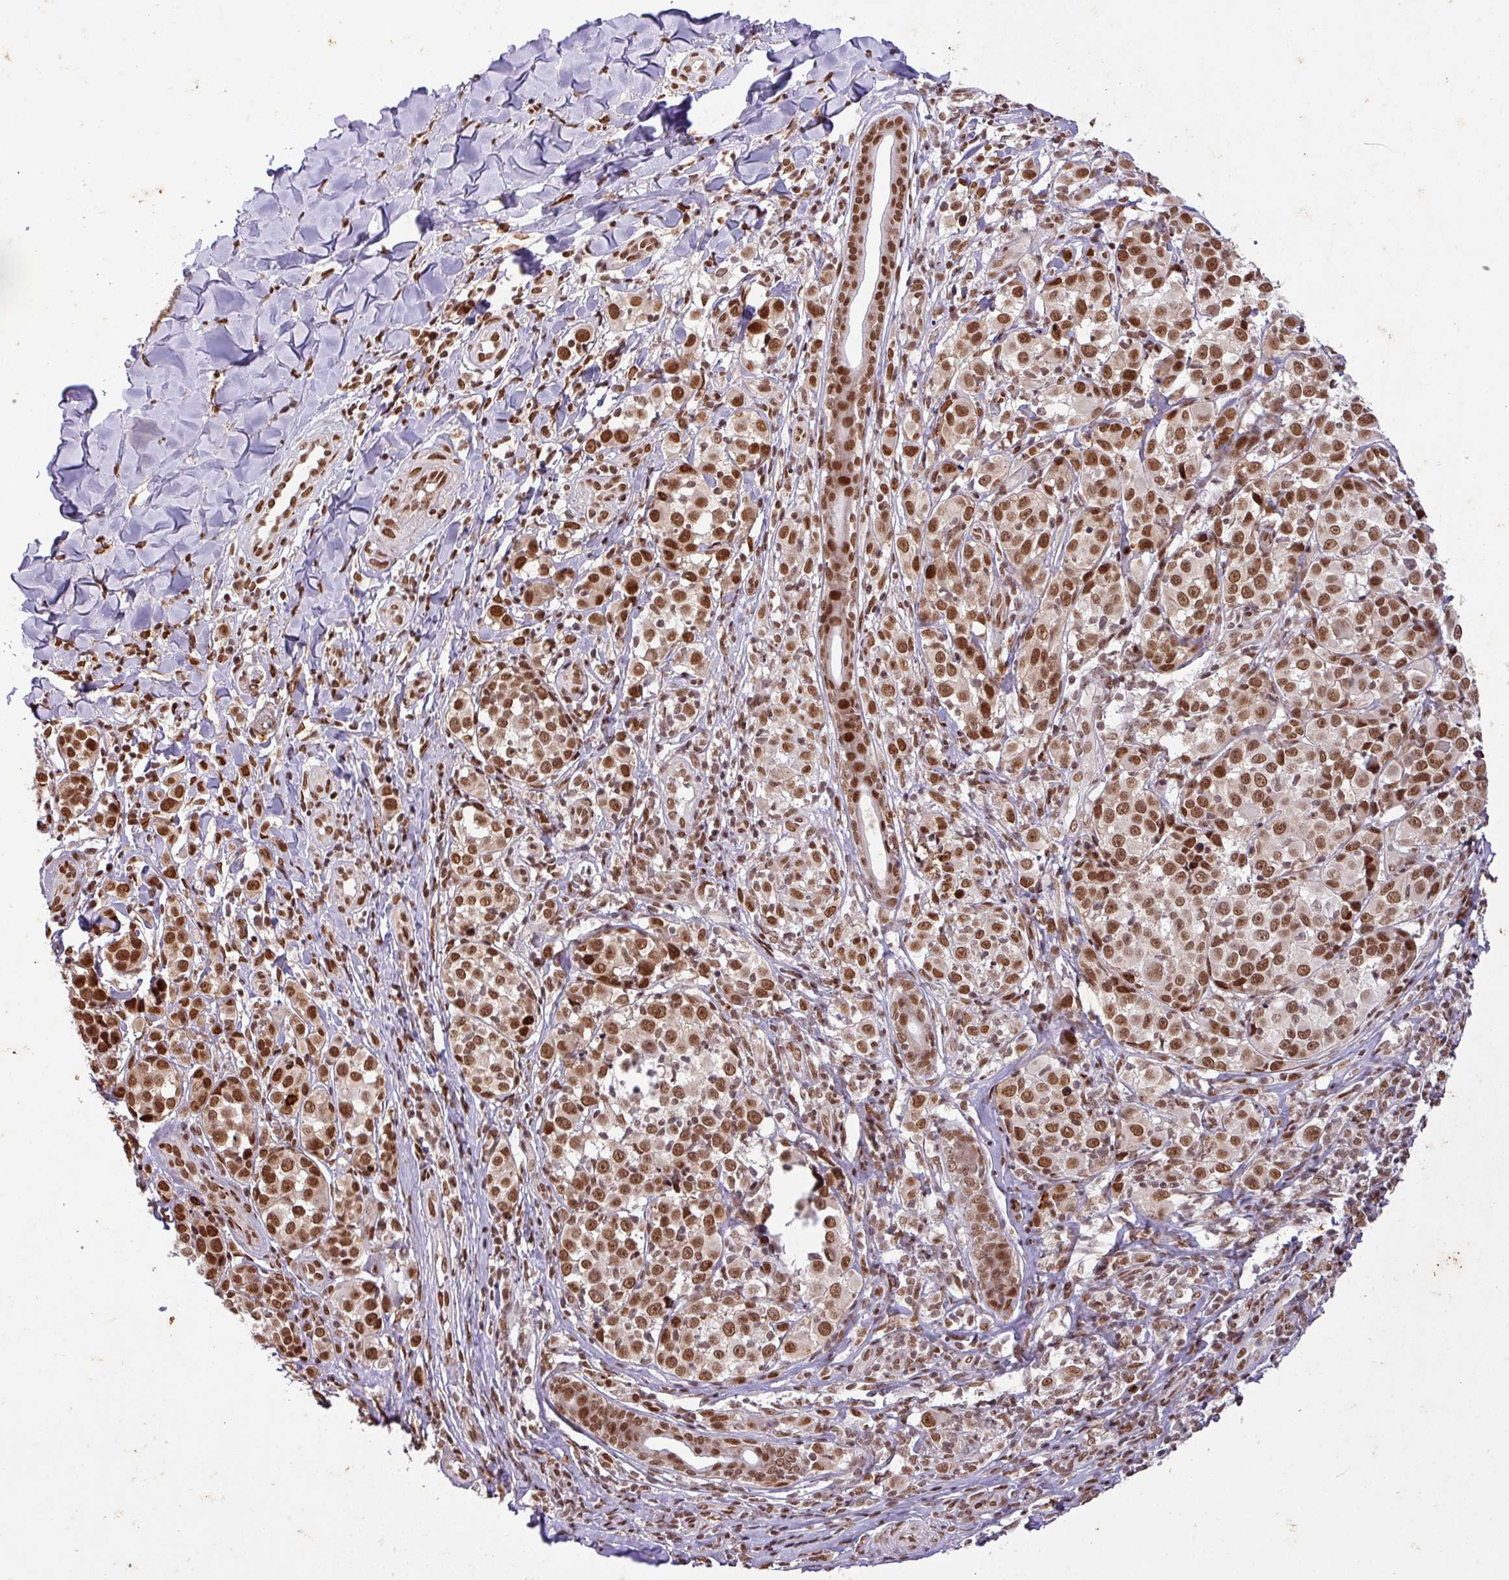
{"staining": {"intensity": "strong", "quantity": ">75%", "location": "cytoplasmic/membranous,nuclear"}, "tissue": "melanoma", "cell_type": "Tumor cells", "image_type": "cancer", "snomed": [{"axis": "morphology", "description": "Malignant melanoma, NOS"}, {"axis": "topography", "description": "Skin"}], "caption": "Protein staining demonstrates strong cytoplasmic/membranous and nuclear positivity in about >75% of tumor cells in melanoma.", "gene": "SRSF2", "patient": {"sex": "female", "age": 35}}